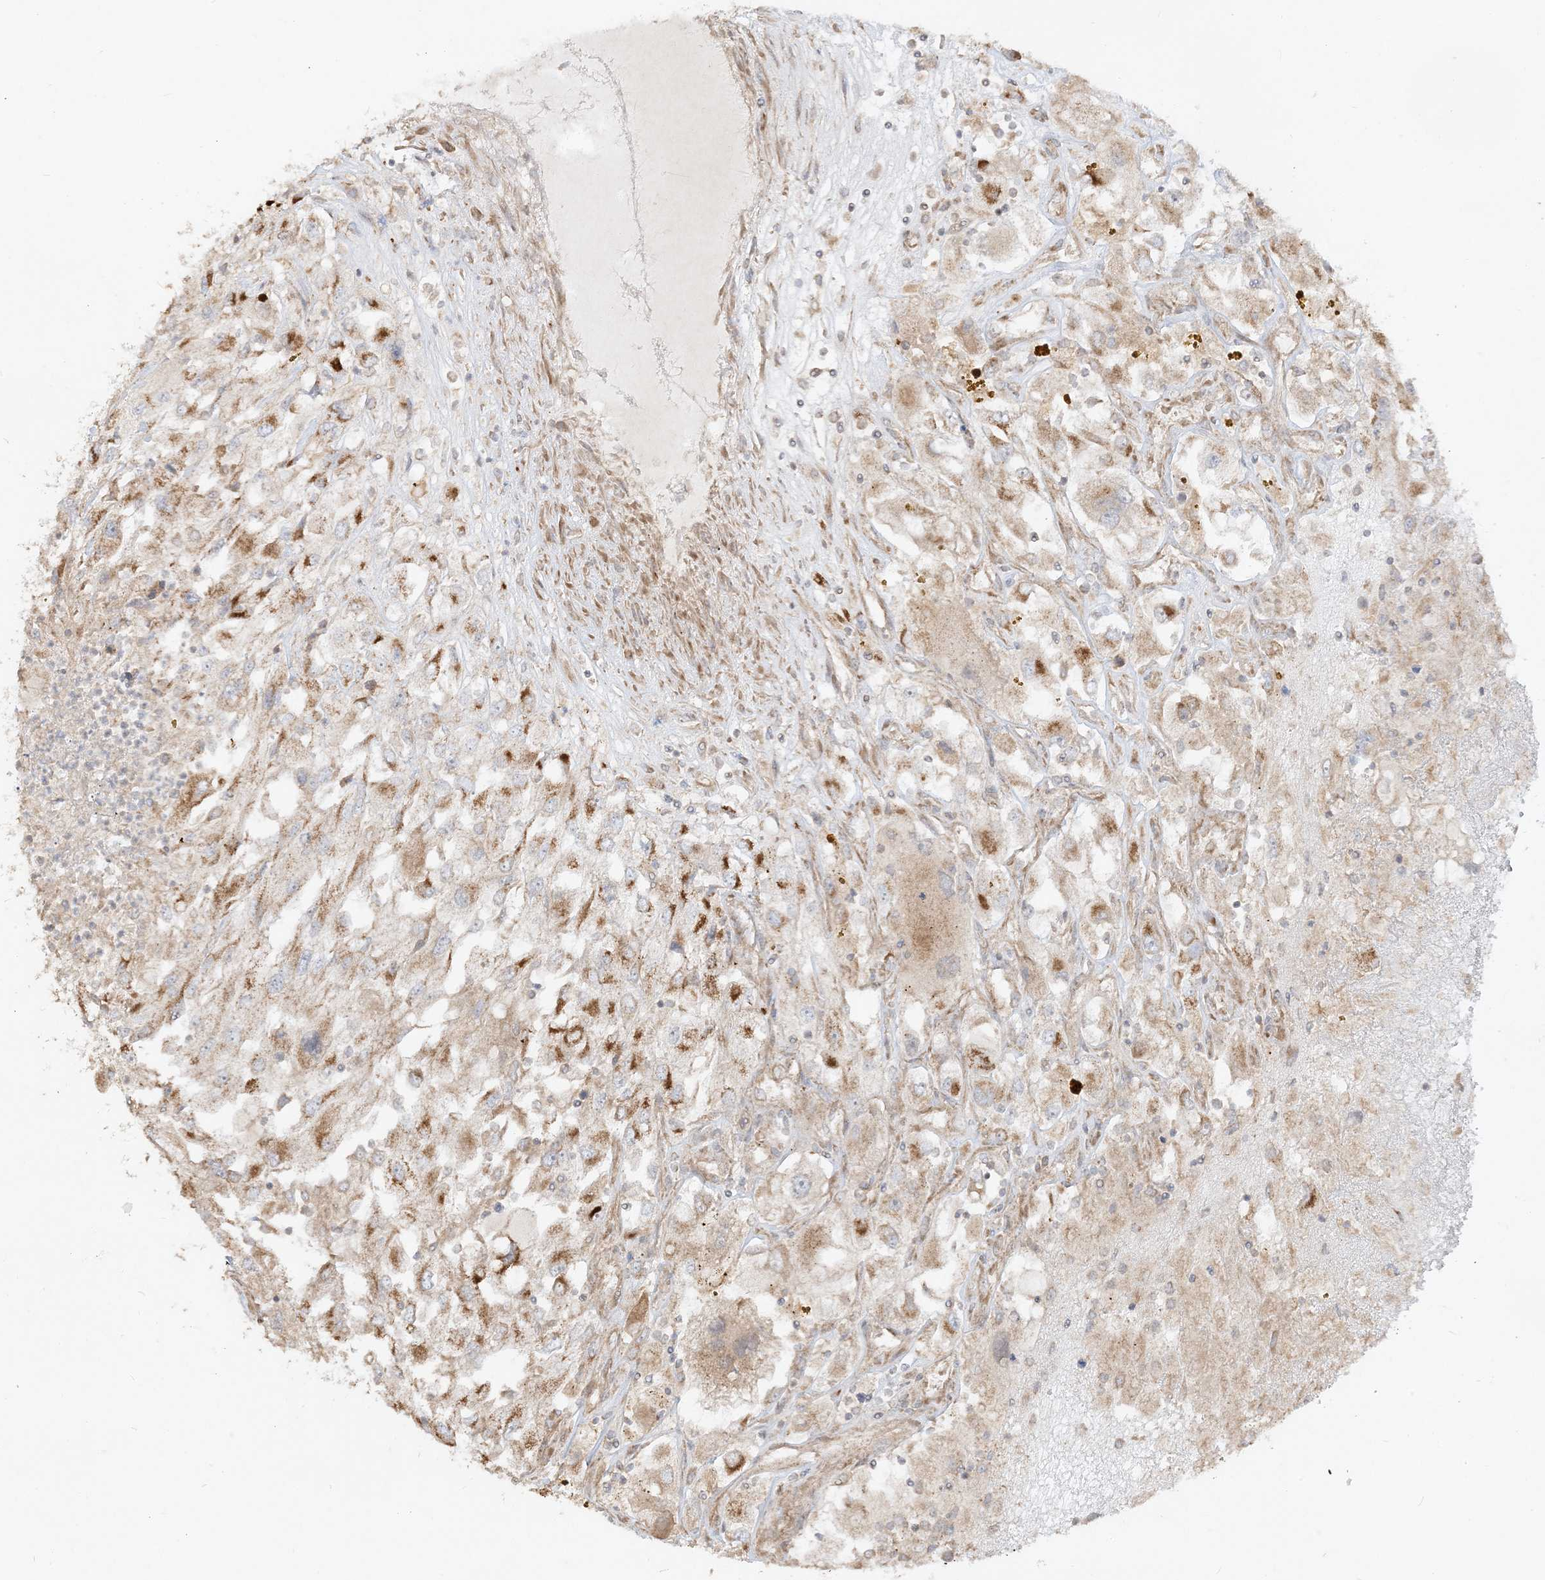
{"staining": {"intensity": "moderate", "quantity": "25%-75%", "location": "cytoplasmic/membranous"}, "tissue": "renal cancer", "cell_type": "Tumor cells", "image_type": "cancer", "snomed": [{"axis": "morphology", "description": "Adenocarcinoma, NOS"}, {"axis": "topography", "description": "Kidney"}], "caption": "IHC histopathology image of renal cancer stained for a protein (brown), which shows medium levels of moderate cytoplasmic/membranous positivity in approximately 25%-75% of tumor cells.", "gene": "AARS2", "patient": {"sex": "female", "age": 52}}